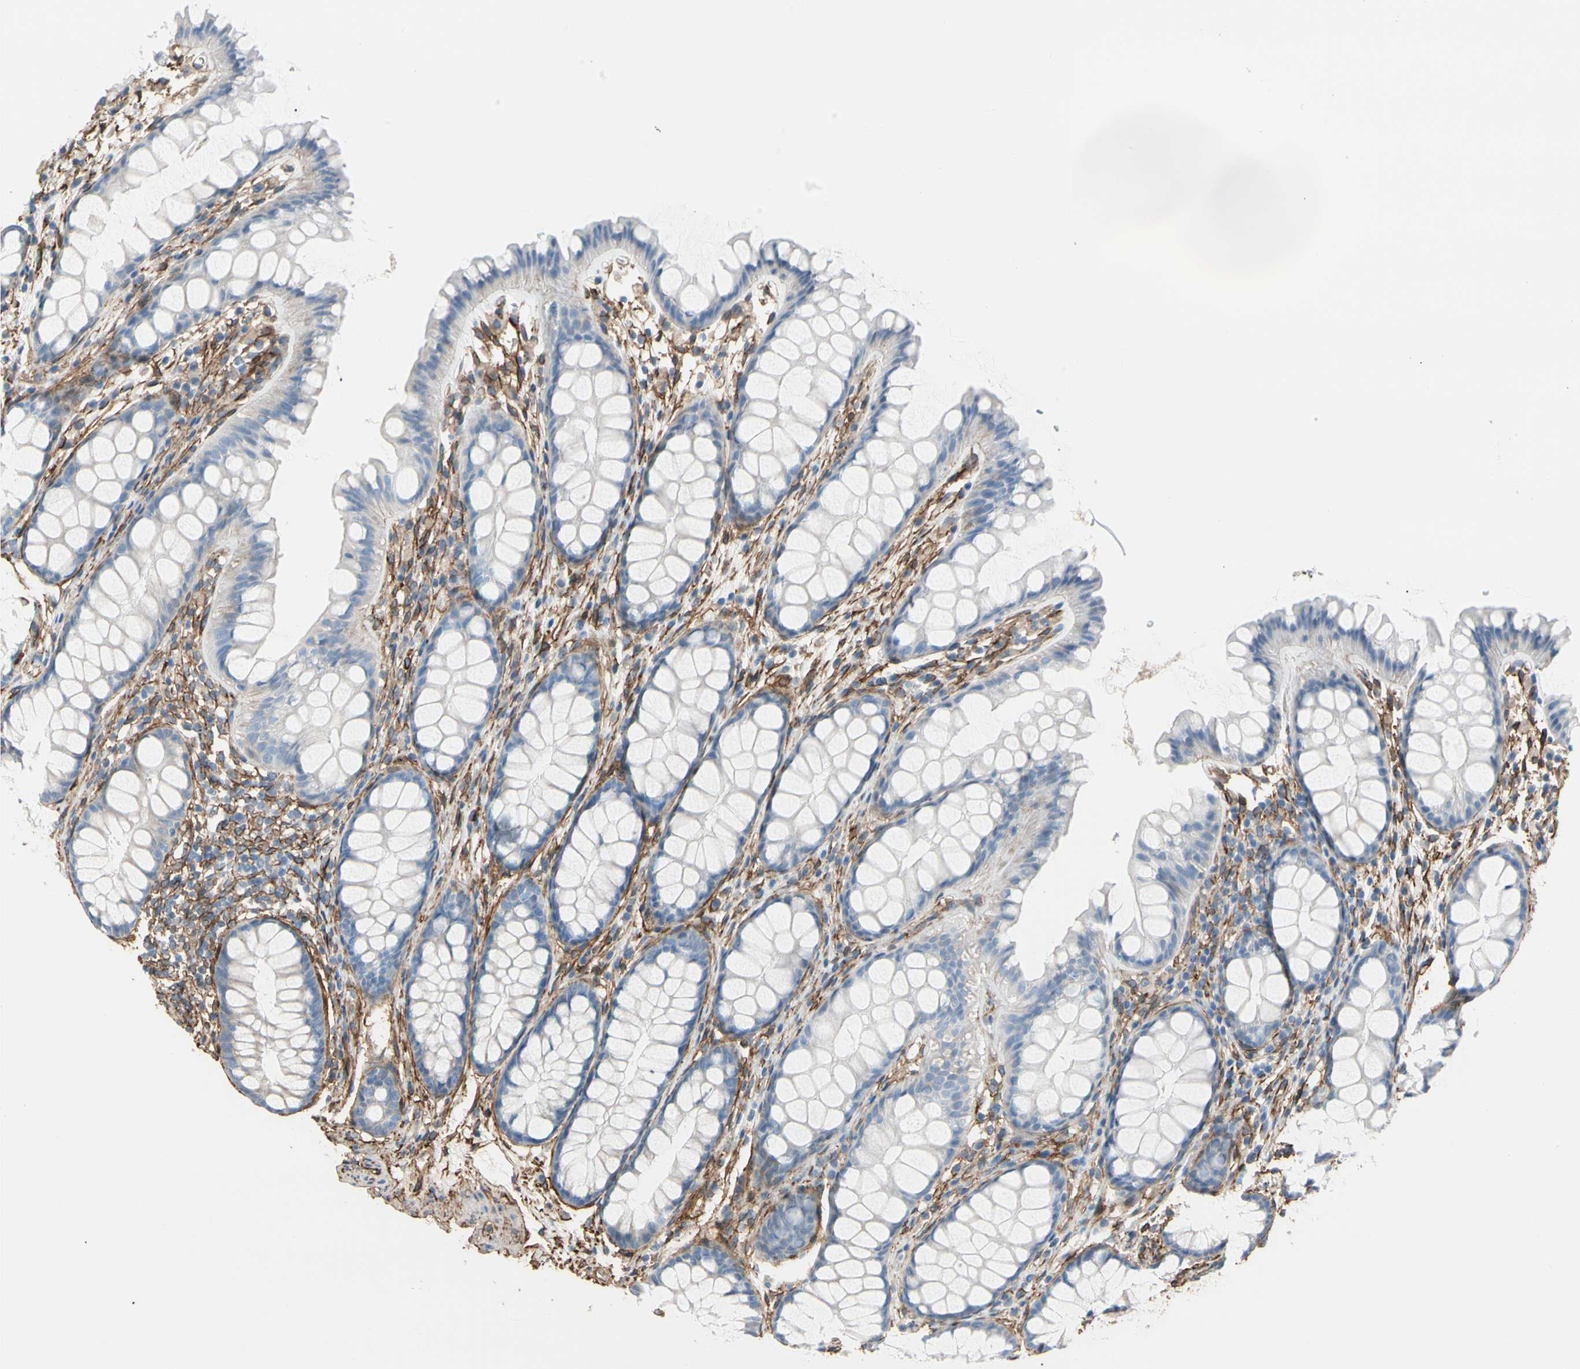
{"staining": {"intensity": "moderate", "quantity": "25%-75%", "location": "cytoplasmic/membranous"}, "tissue": "colon", "cell_type": "Endothelial cells", "image_type": "normal", "snomed": [{"axis": "morphology", "description": "Normal tissue, NOS"}, {"axis": "topography", "description": "Colon"}], "caption": "Protein expression analysis of normal colon shows moderate cytoplasmic/membranous expression in approximately 25%-75% of endothelial cells. (IHC, brightfield microscopy, high magnification).", "gene": "EPB41L2", "patient": {"sex": "female", "age": 55}}